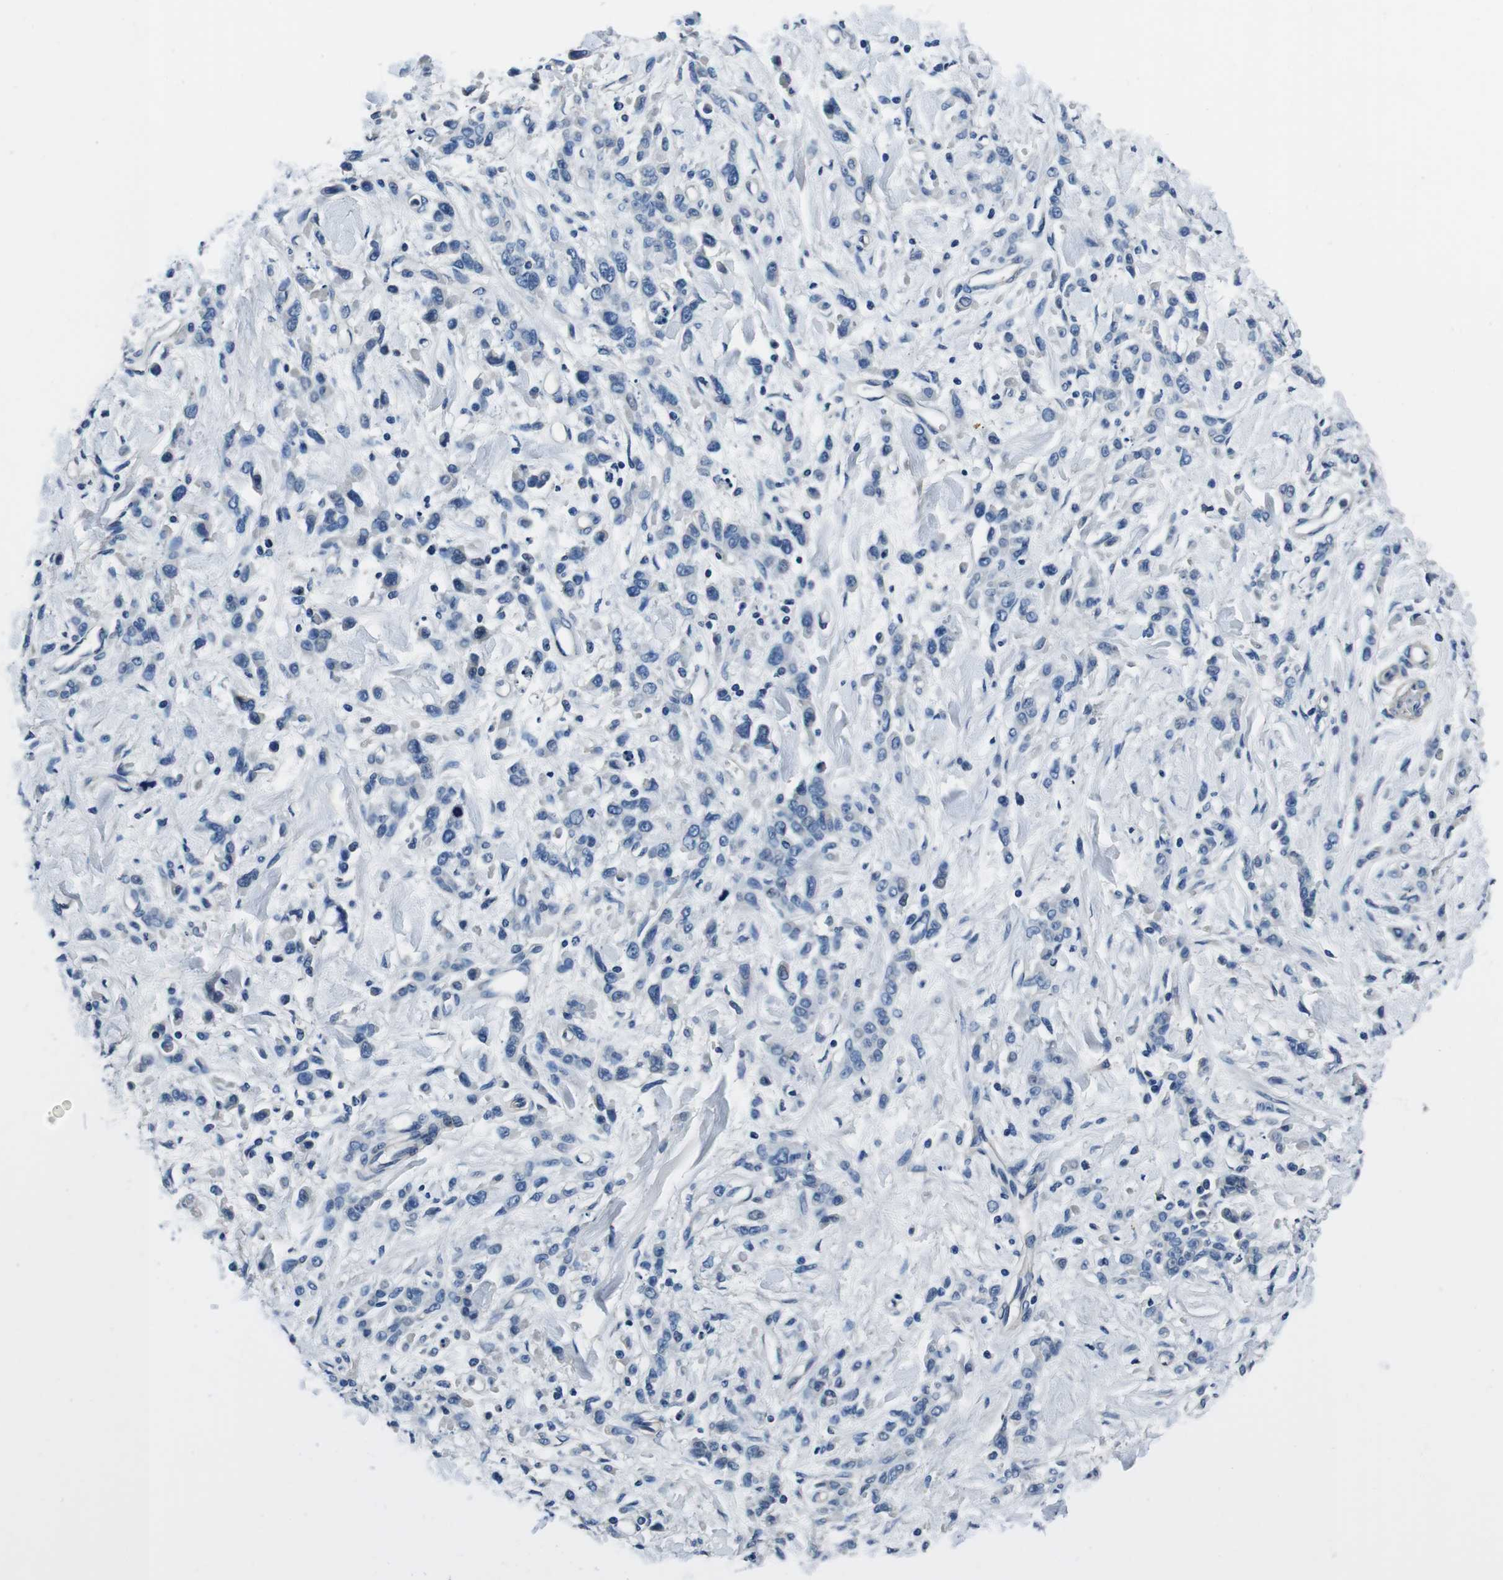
{"staining": {"intensity": "negative", "quantity": "none", "location": "none"}, "tissue": "stomach cancer", "cell_type": "Tumor cells", "image_type": "cancer", "snomed": [{"axis": "morphology", "description": "Normal tissue, NOS"}, {"axis": "morphology", "description": "Adenocarcinoma, NOS"}, {"axis": "topography", "description": "Stomach"}], "caption": "A high-resolution micrograph shows IHC staining of stomach adenocarcinoma, which shows no significant staining in tumor cells. Brightfield microscopy of IHC stained with DAB (brown) and hematoxylin (blue), captured at high magnification.", "gene": "CASQ1", "patient": {"sex": "male", "age": 82}}